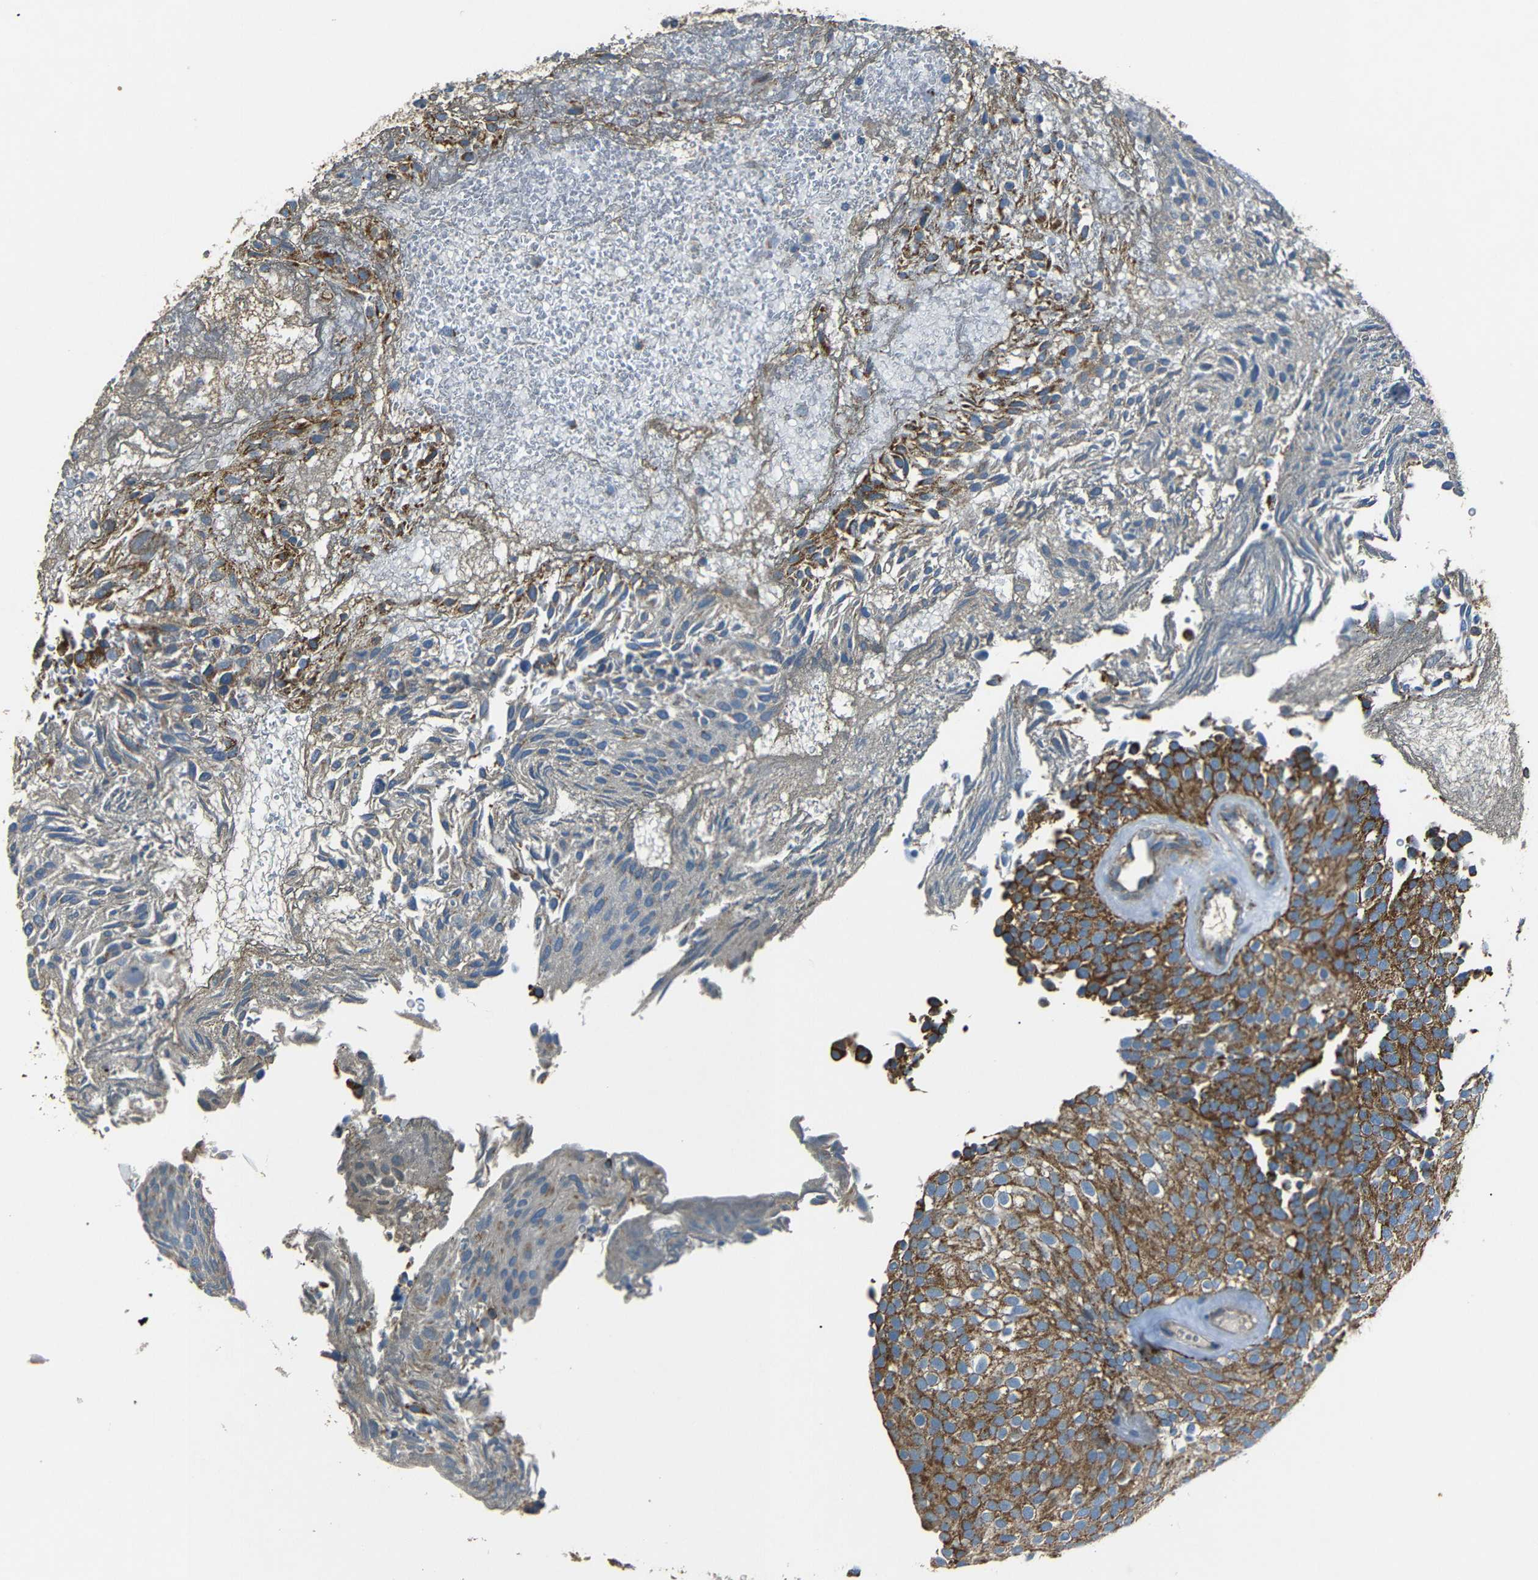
{"staining": {"intensity": "moderate", "quantity": ">75%", "location": "cytoplasmic/membranous"}, "tissue": "urothelial cancer", "cell_type": "Tumor cells", "image_type": "cancer", "snomed": [{"axis": "morphology", "description": "Urothelial carcinoma, Low grade"}, {"axis": "topography", "description": "Urinary bladder"}], "caption": "High-magnification brightfield microscopy of urothelial cancer stained with DAB (brown) and counterstained with hematoxylin (blue). tumor cells exhibit moderate cytoplasmic/membranous positivity is identified in about>75% of cells.", "gene": "NETO2", "patient": {"sex": "male", "age": 78}}